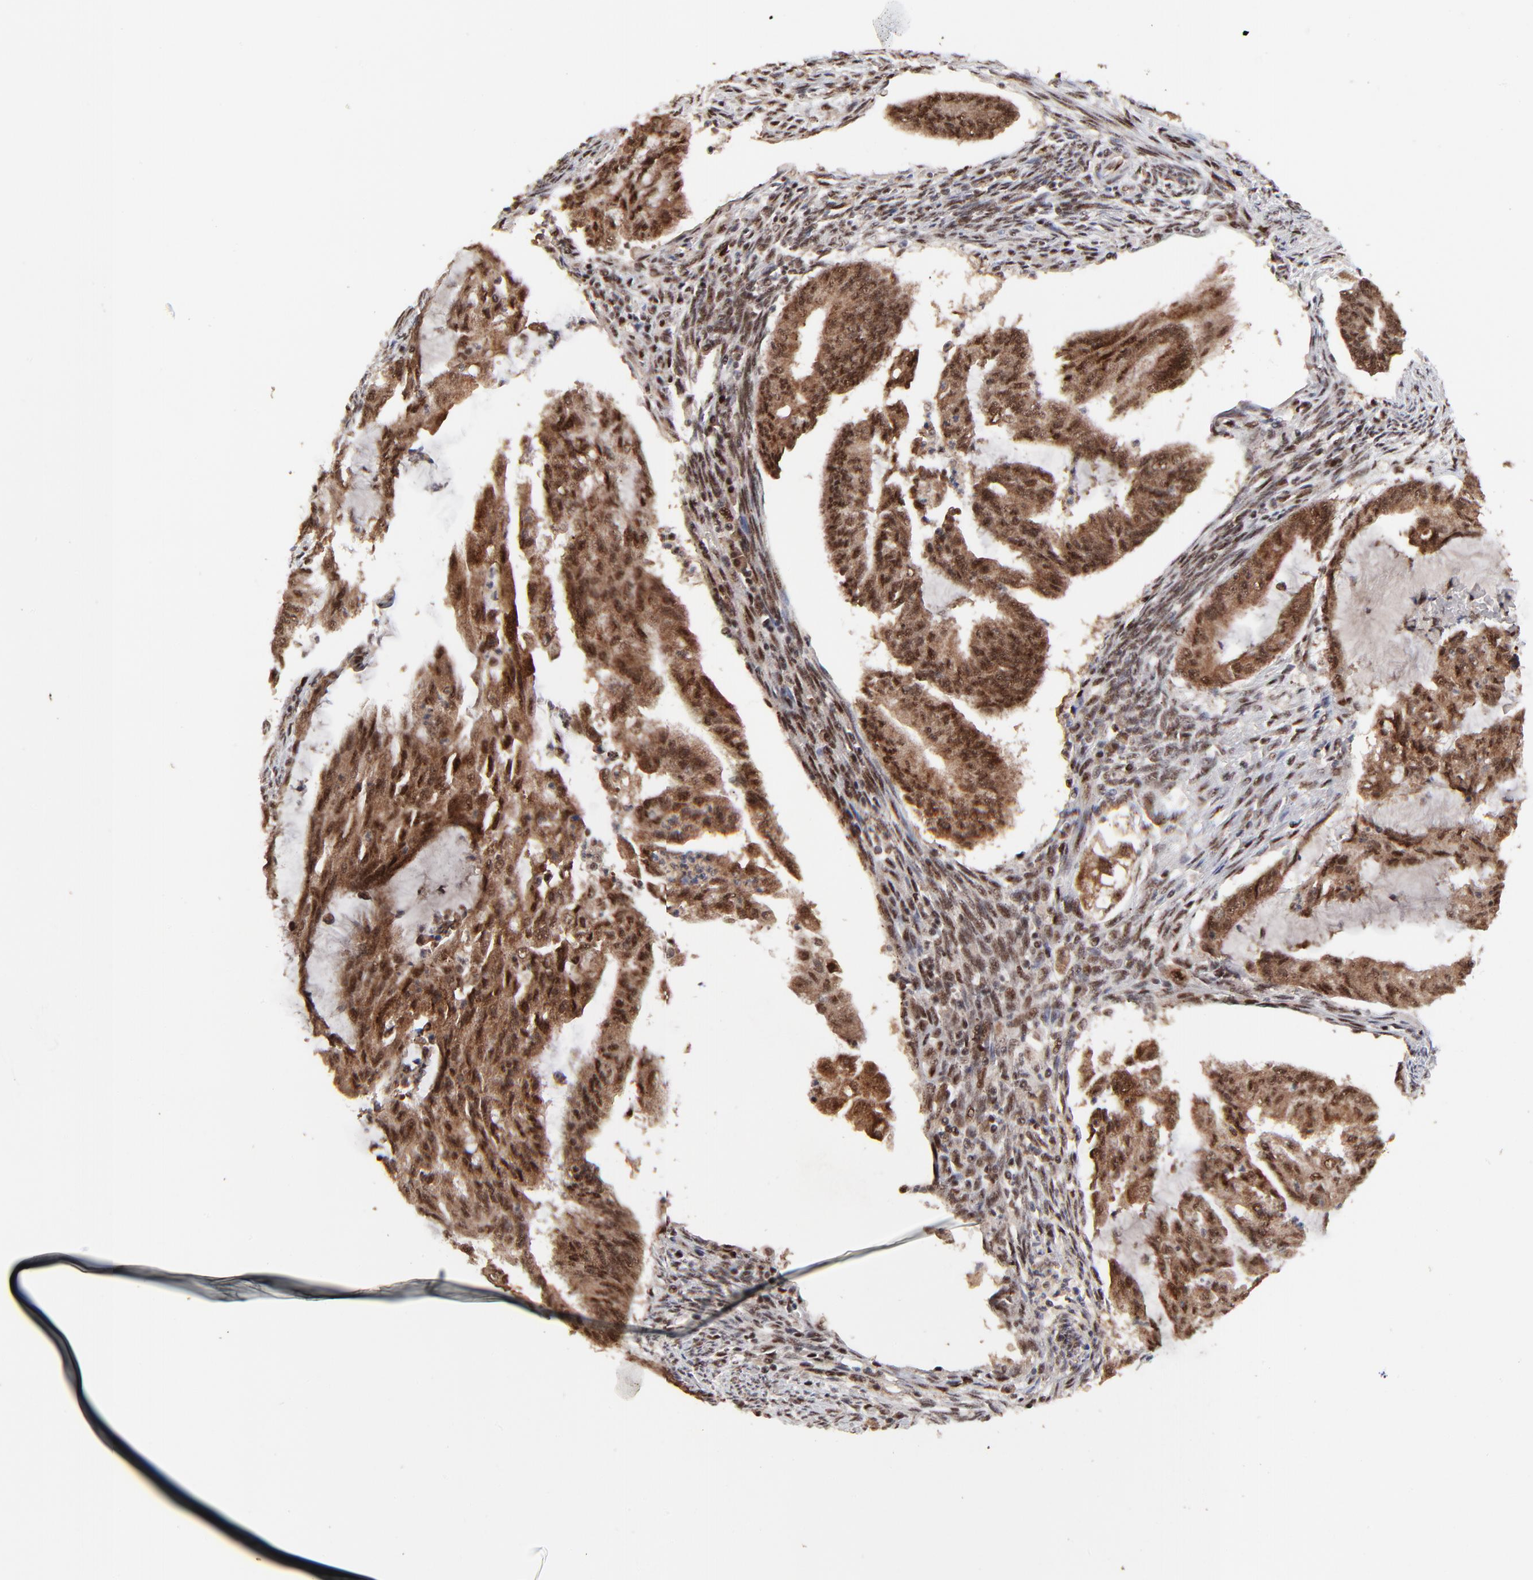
{"staining": {"intensity": "strong", "quantity": ">75%", "location": "cytoplasmic/membranous,nuclear"}, "tissue": "endometrial cancer", "cell_type": "Tumor cells", "image_type": "cancer", "snomed": [{"axis": "morphology", "description": "Adenocarcinoma, NOS"}, {"axis": "topography", "description": "Endometrium"}], "caption": "Protein staining exhibits strong cytoplasmic/membranous and nuclear positivity in approximately >75% of tumor cells in endometrial cancer.", "gene": "RBM22", "patient": {"sex": "female", "age": 75}}